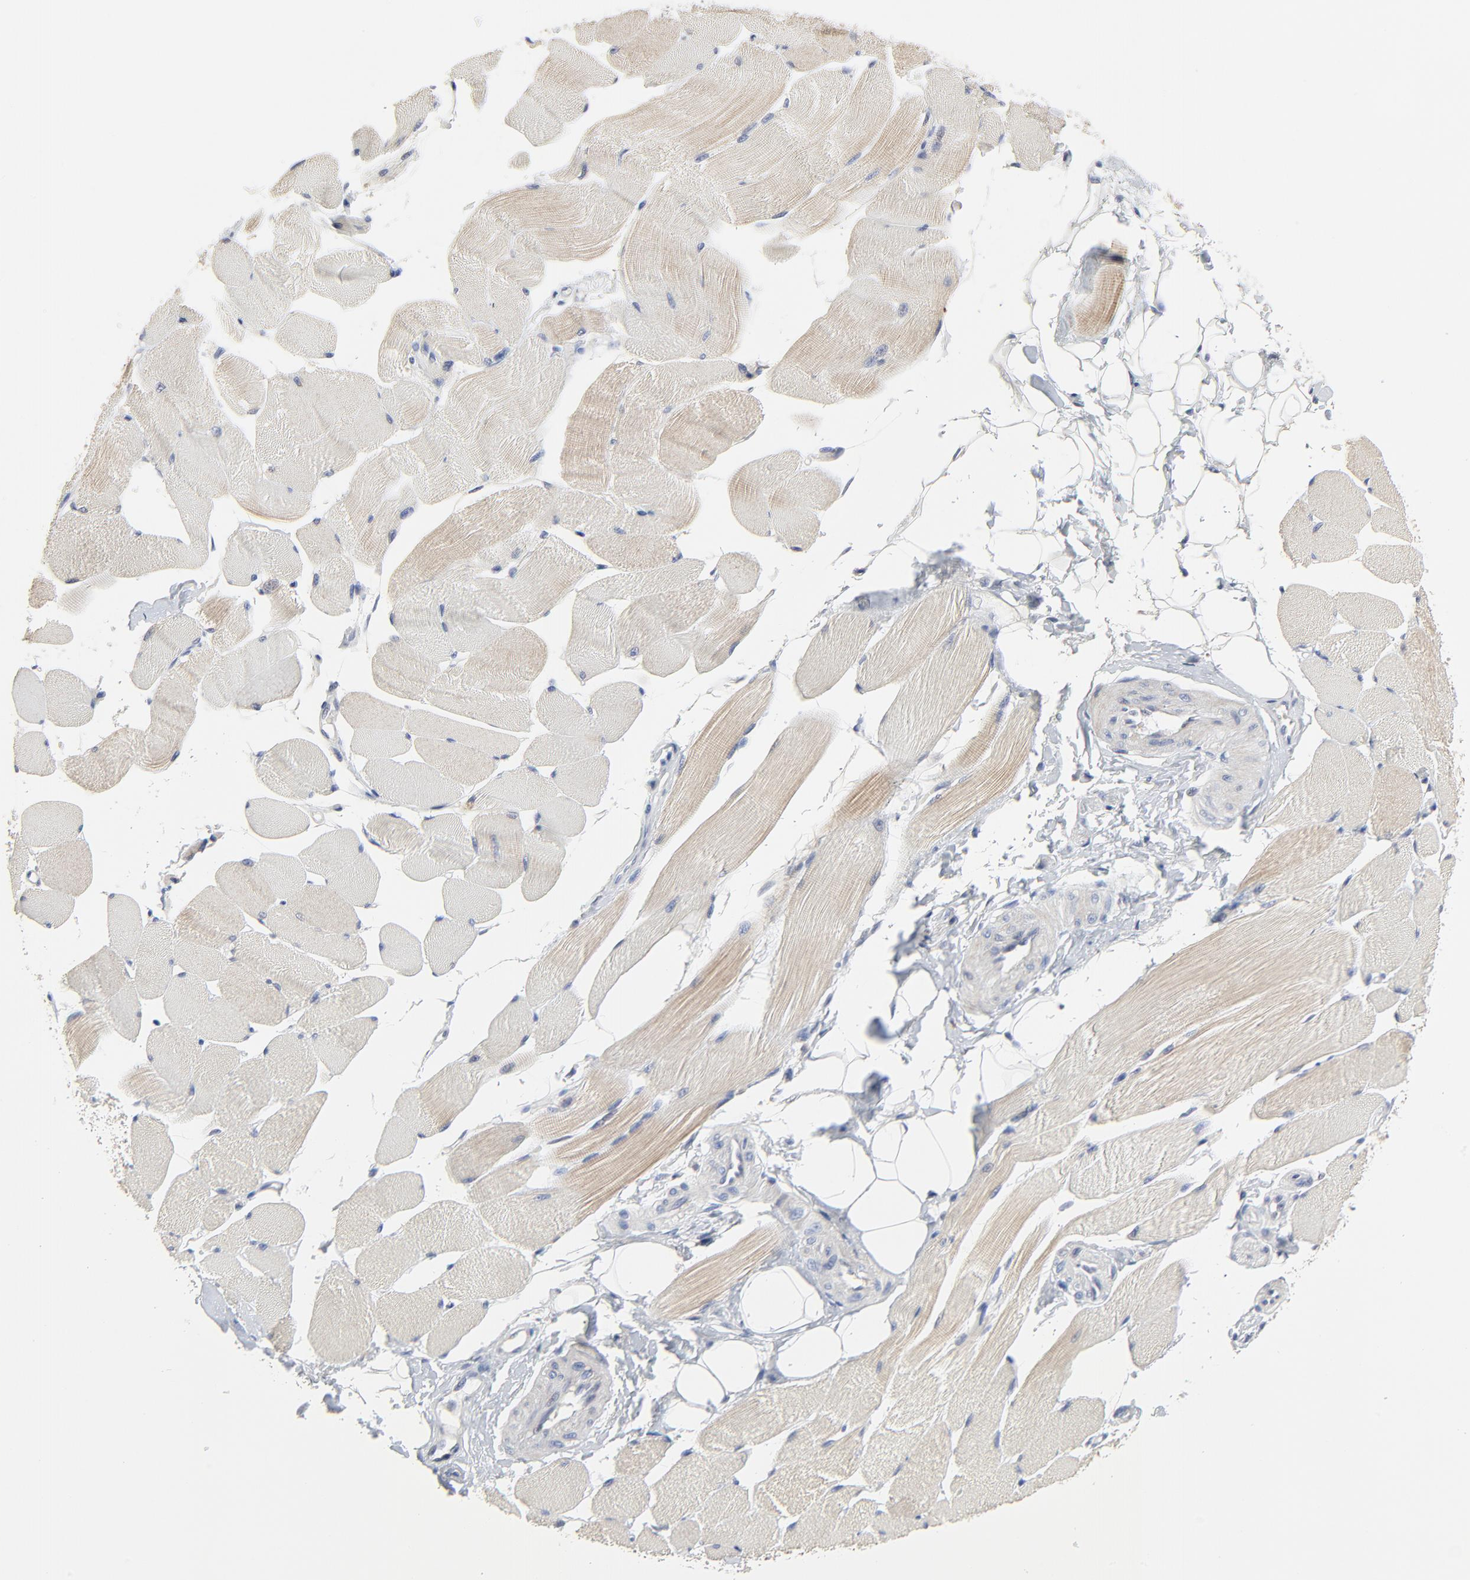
{"staining": {"intensity": "moderate", "quantity": "25%-75%", "location": "cytoplasmic/membranous"}, "tissue": "skeletal muscle", "cell_type": "Myocytes", "image_type": "normal", "snomed": [{"axis": "morphology", "description": "Normal tissue, NOS"}, {"axis": "topography", "description": "Skeletal muscle"}, {"axis": "topography", "description": "Peripheral nerve tissue"}], "caption": "Approximately 25%-75% of myocytes in normal skeletal muscle display moderate cytoplasmic/membranous protein expression as visualized by brown immunohistochemical staining.", "gene": "NLGN3", "patient": {"sex": "female", "age": 84}}